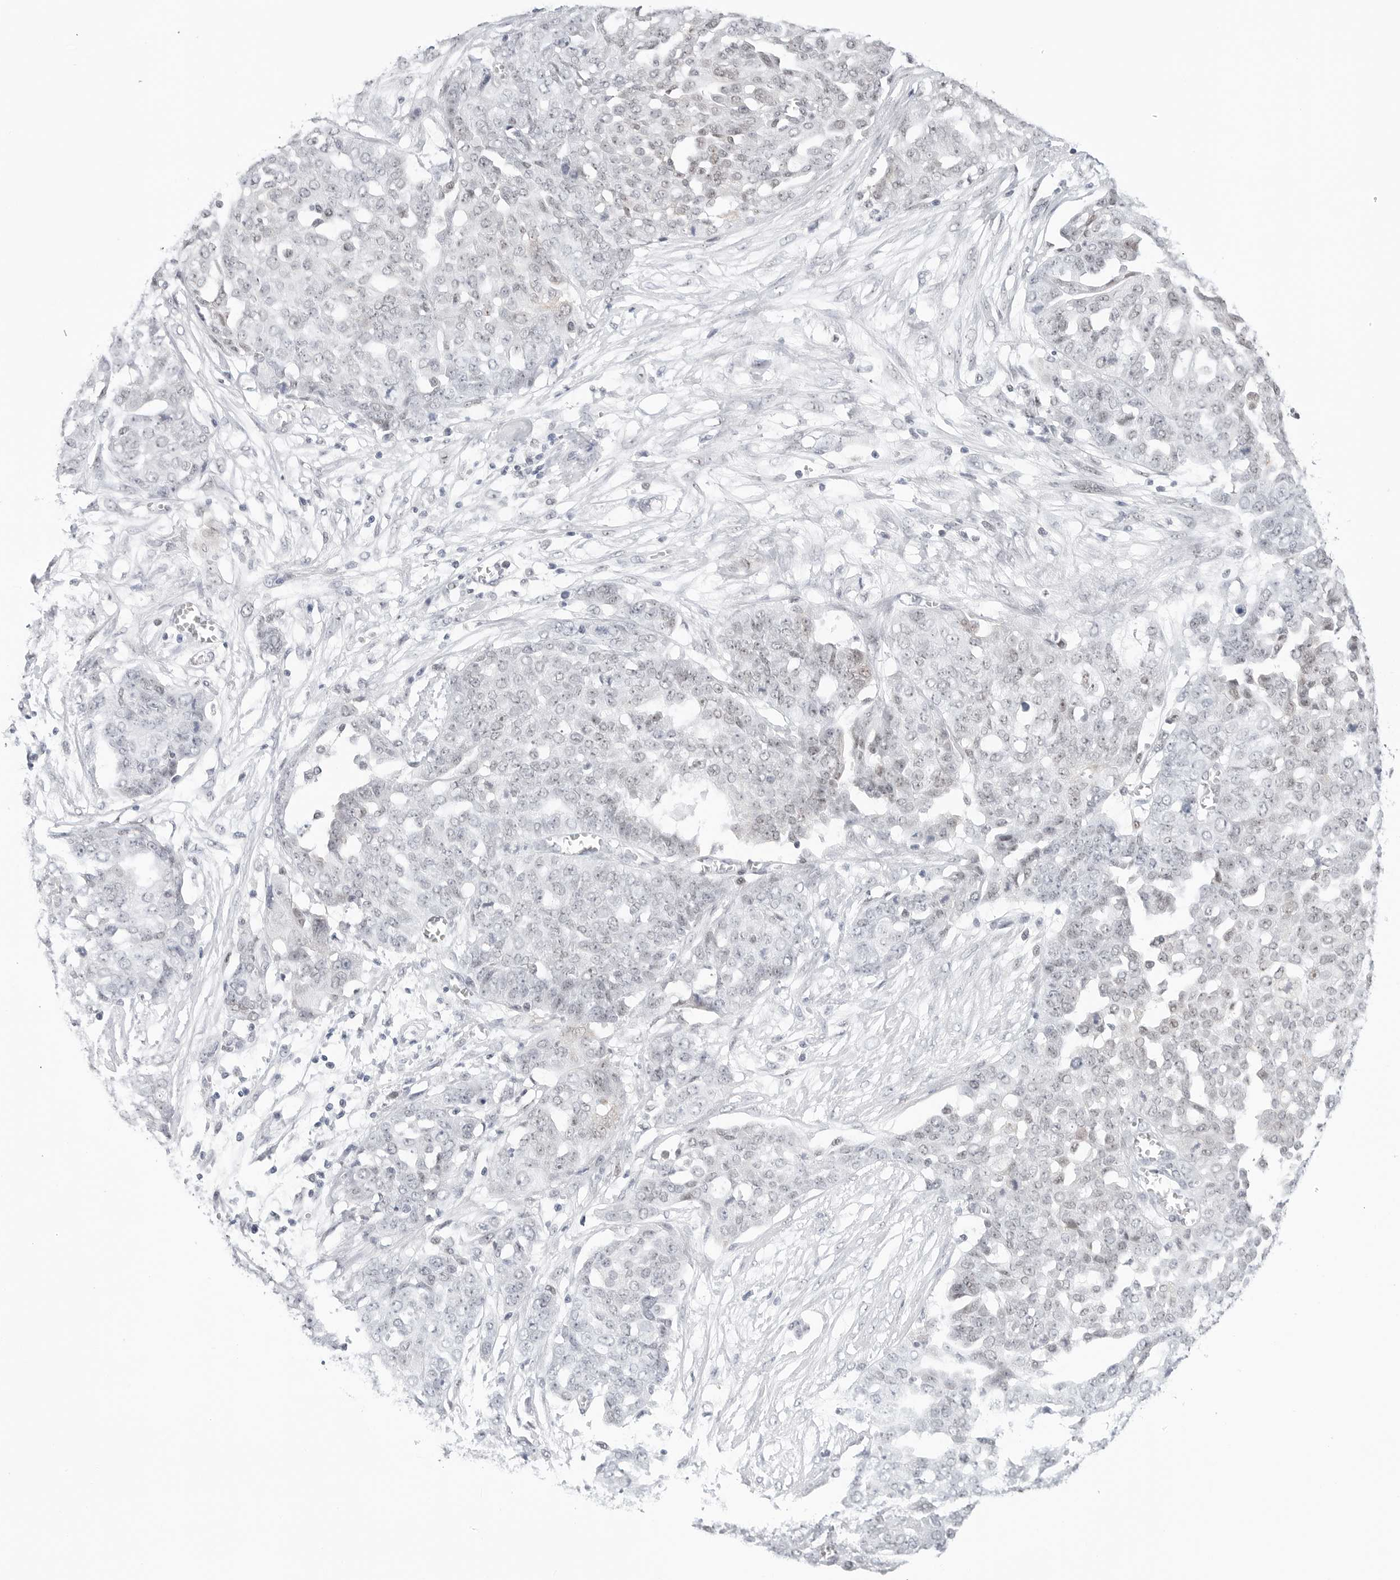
{"staining": {"intensity": "negative", "quantity": "none", "location": "none"}, "tissue": "ovarian cancer", "cell_type": "Tumor cells", "image_type": "cancer", "snomed": [{"axis": "morphology", "description": "Cystadenocarcinoma, serous, NOS"}, {"axis": "topography", "description": "Soft tissue"}, {"axis": "topography", "description": "Ovary"}], "caption": "Human ovarian cancer stained for a protein using IHC exhibits no positivity in tumor cells.", "gene": "C1orf162", "patient": {"sex": "female", "age": 57}}